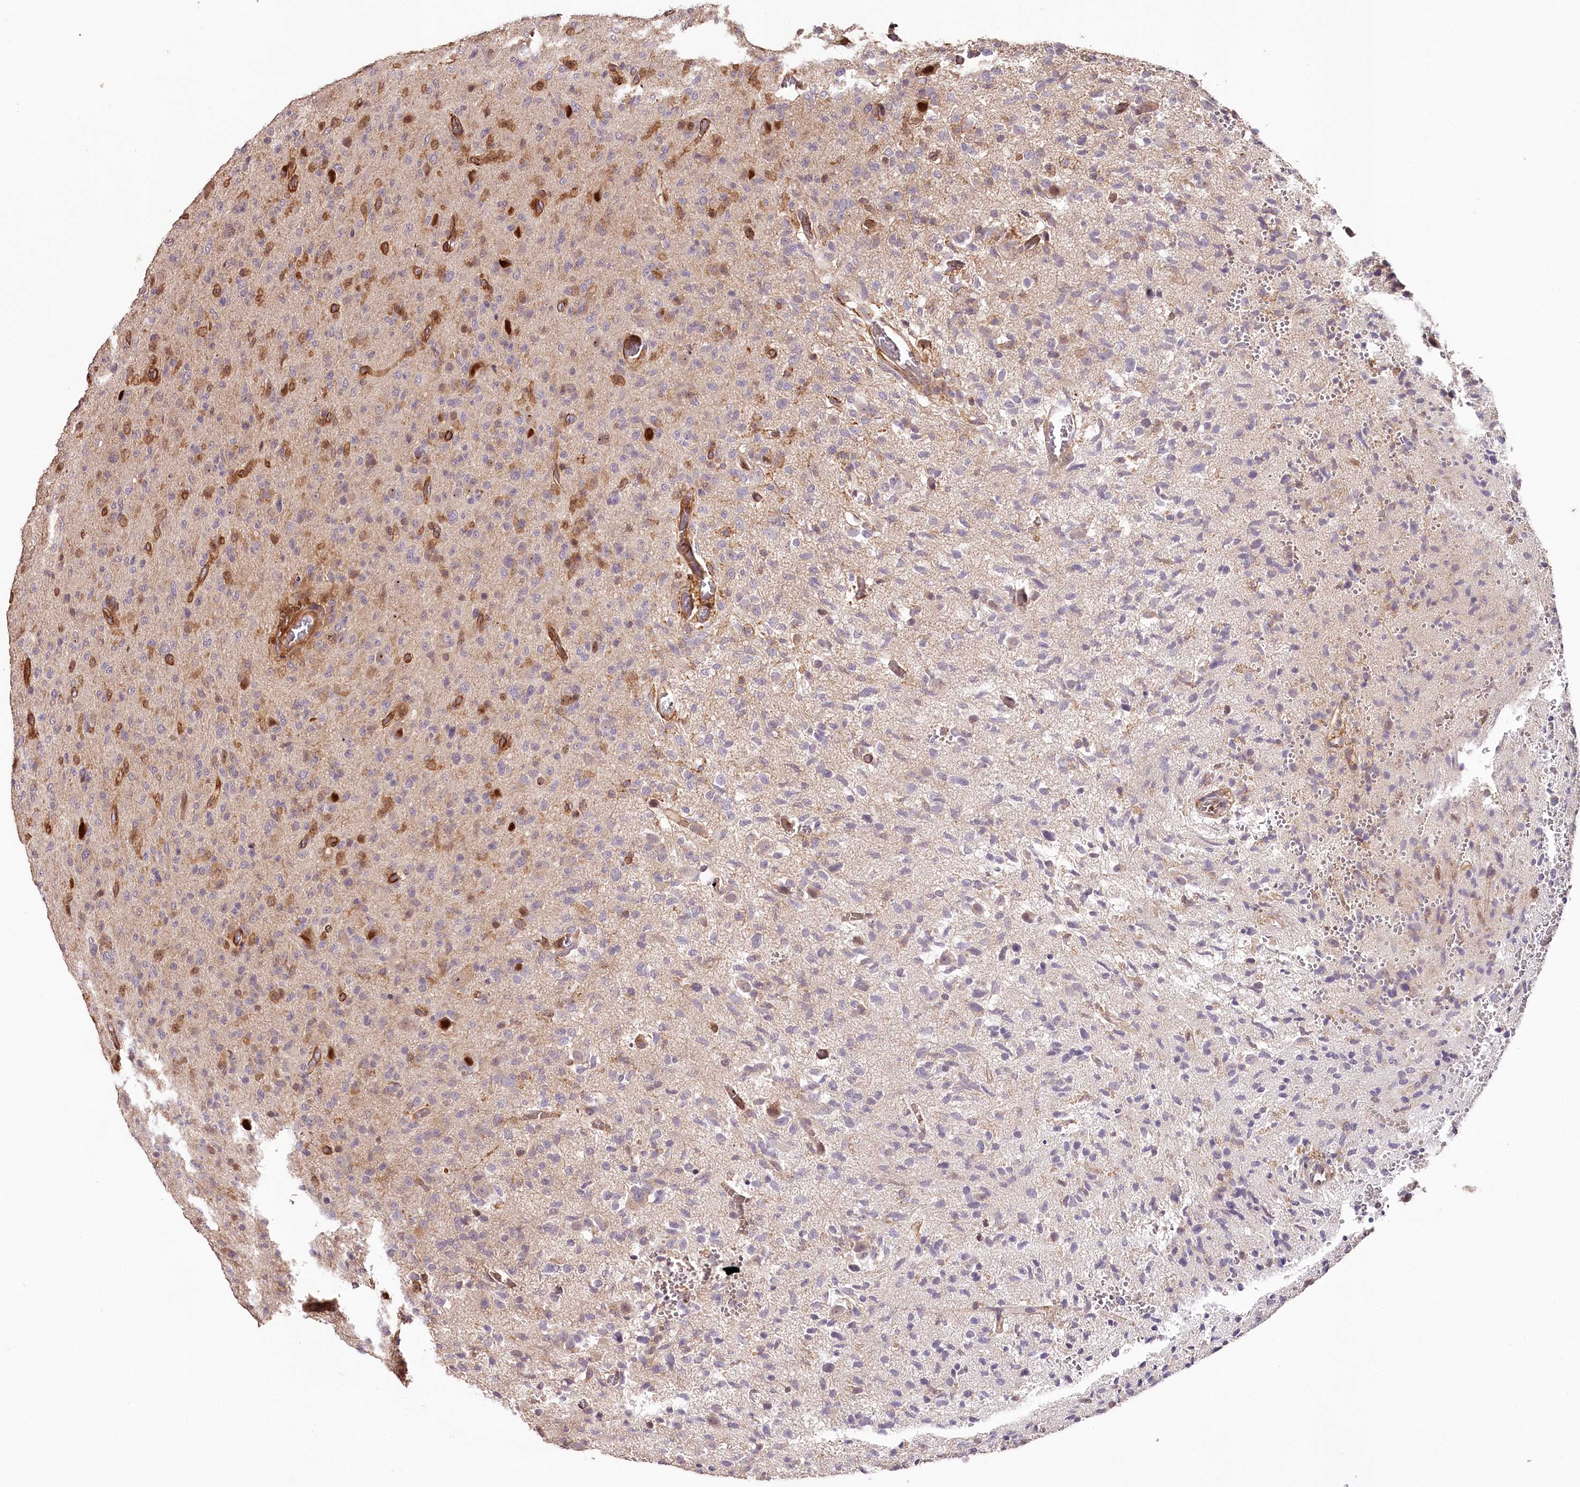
{"staining": {"intensity": "negative", "quantity": "none", "location": "none"}, "tissue": "glioma", "cell_type": "Tumor cells", "image_type": "cancer", "snomed": [{"axis": "morphology", "description": "Glioma, malignant, High grade"}, {"axis": "topography", "description": "Brain"}], "caption": "Immunohistochemistry image of neoplastic tissue: human glioma stained with DAB shows no significant protein positivity in tumor cells.", "gene": "KIF14", "patient": {"sex": "female", "age": 57}}